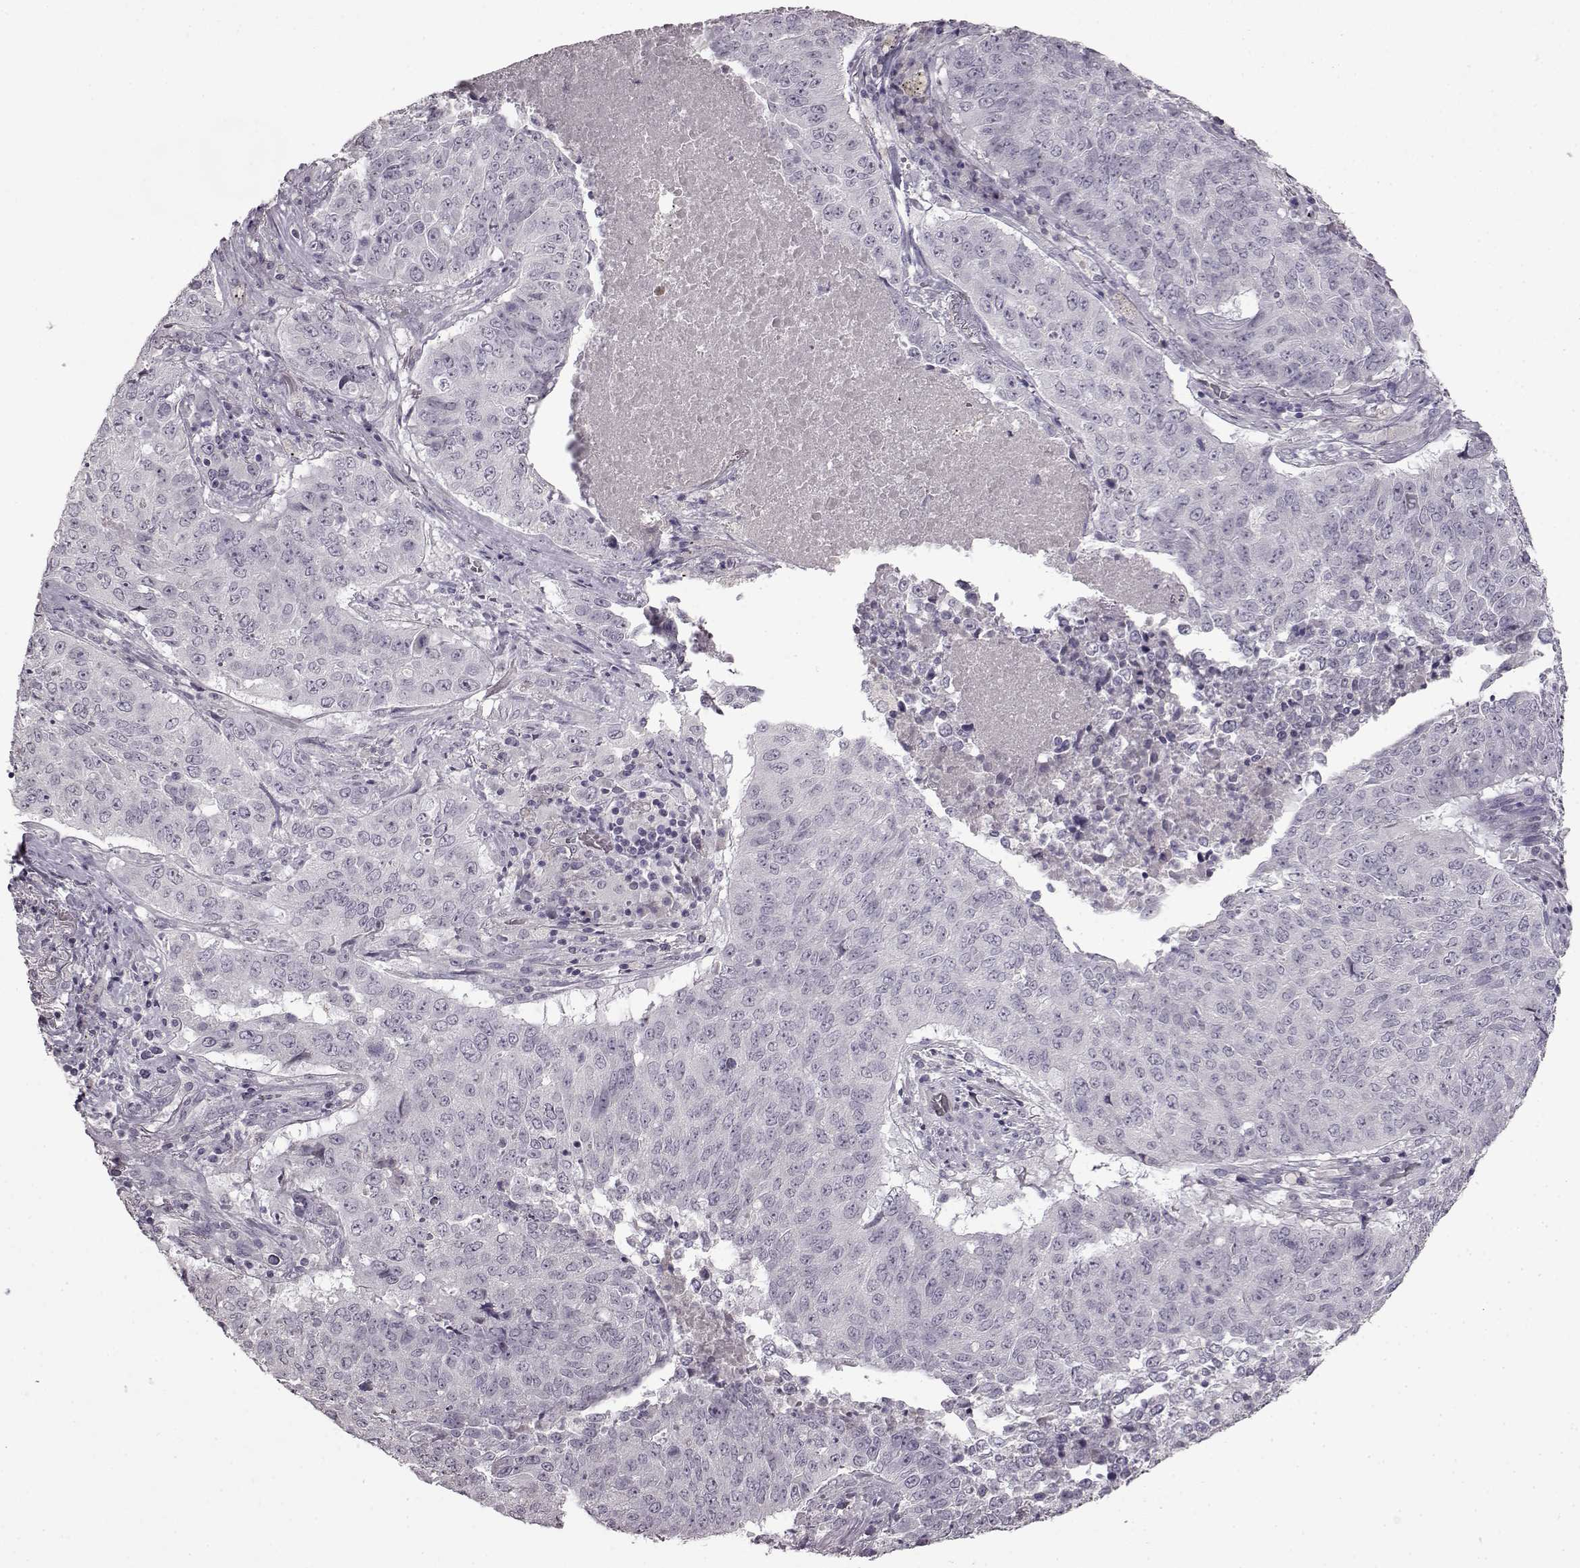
{"staining": {"intensity": "negative", "quantity": "none", "location": "none"}, "tissue": "lung cancer", "cell_type": "Tumor cells", "image_type": "cancer", "snomed": [{"axis": "morphology", "description": "Normal tissue, NOS"}, {"axis": "morphology", "description": "Squamous cell carcinoma, NOS"}, {"axis": "topography", "description": "Bronchus"}, {"axis": "topography", "description": "Lung"}], "caption": "Tumor cells are negative for brown protein staining in lung cancer.", "gene": "LHB", "patient": {"sex": "male", "age": 64}}